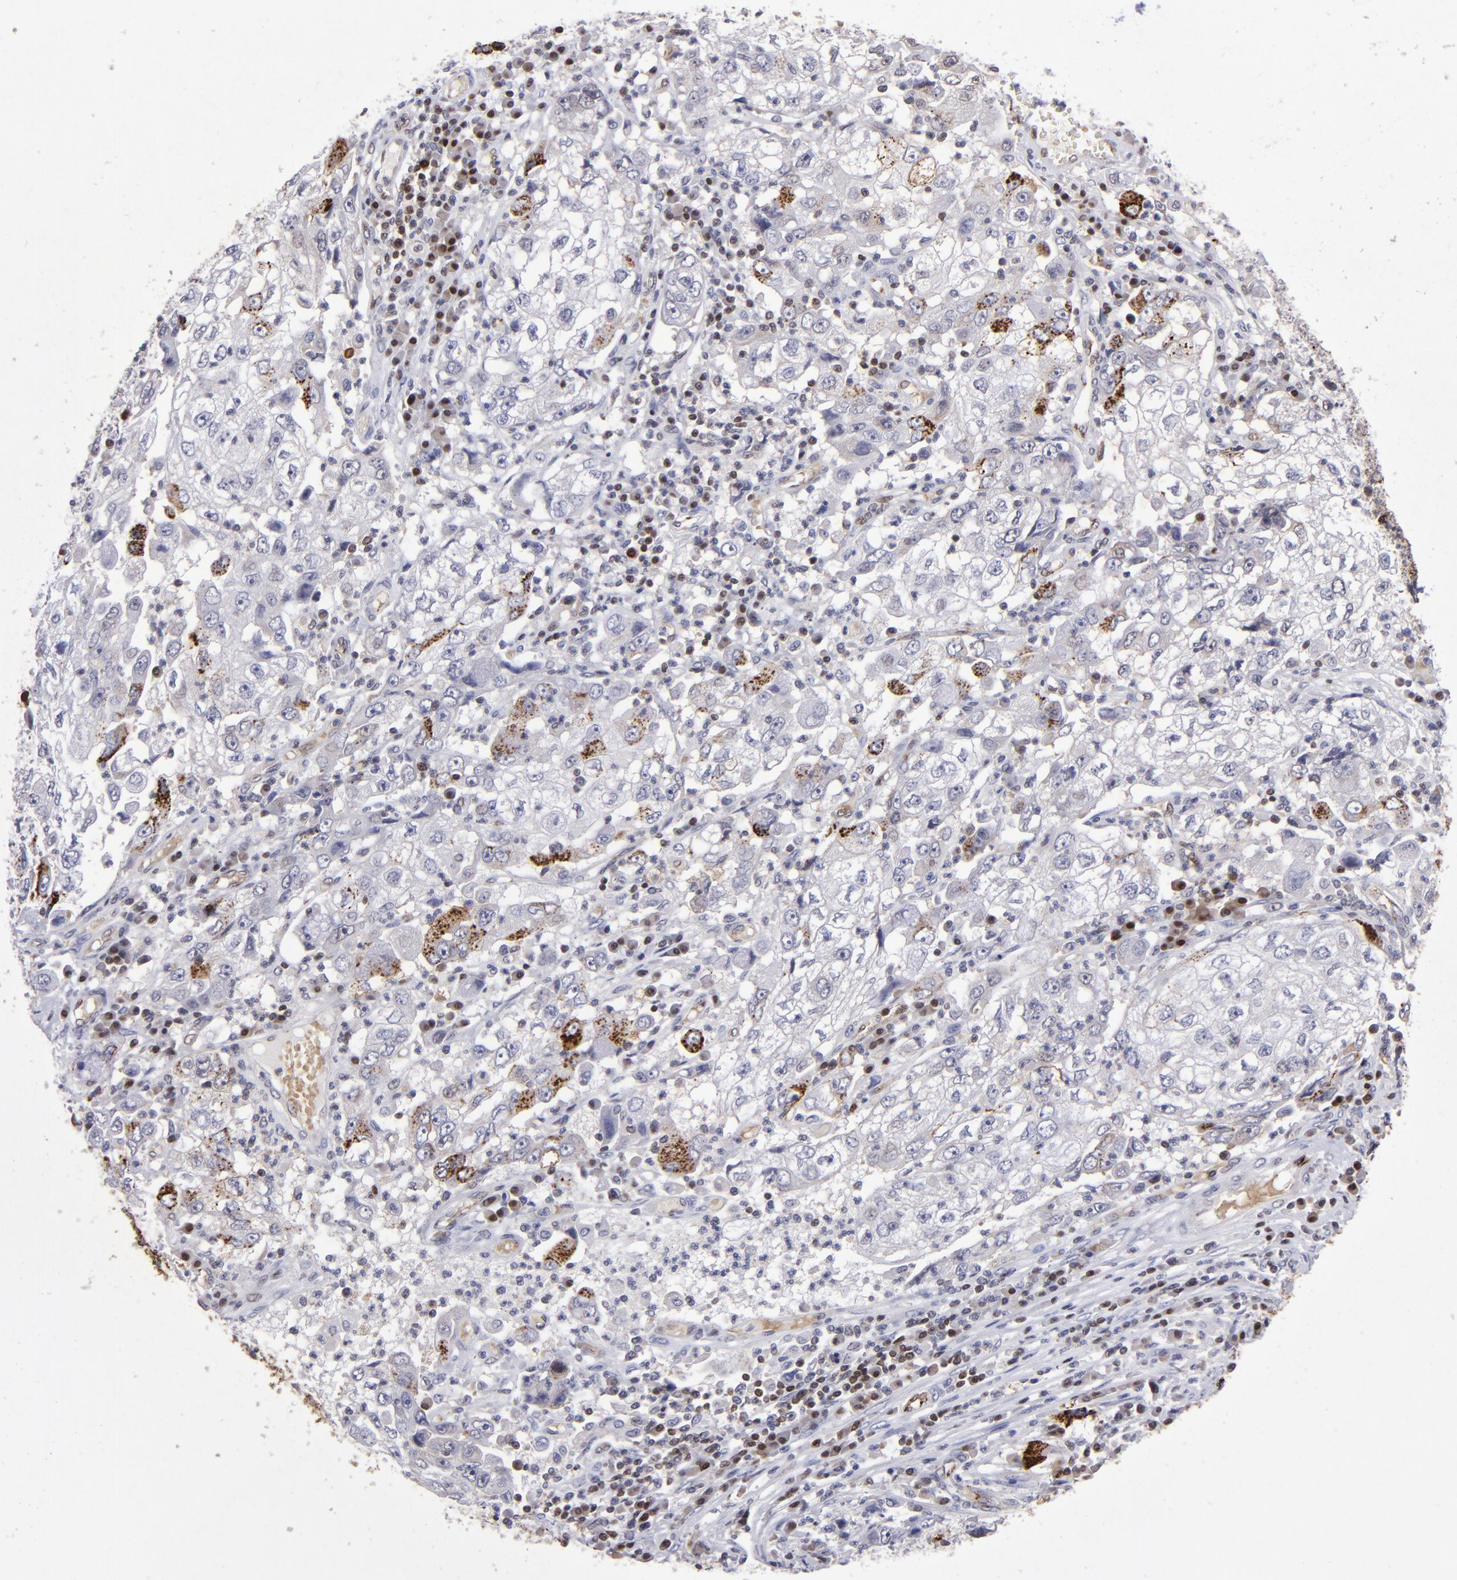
{"staining": {"intensity": "strong", "quantity": "<25%", "location": "cytoplasmic/membranous"}, "tissue": "cervical cancer", "cell_type": "Tumor cells", "image_type": "cancer", "snomed": [{"axis": "morphology", "description": "Squamous cell carcinoma, NOS"}, {"axis": "topography", "description": "Cervix"}], "caption": "Protein expression analysis of cervical cancer (squamous cell carcinoma) exhibits strong cytoplasmic/membranous positivity in about <25% of tumor cells.", "gene": "MGMT", "patient": {"sex": "female", "age": 36}}